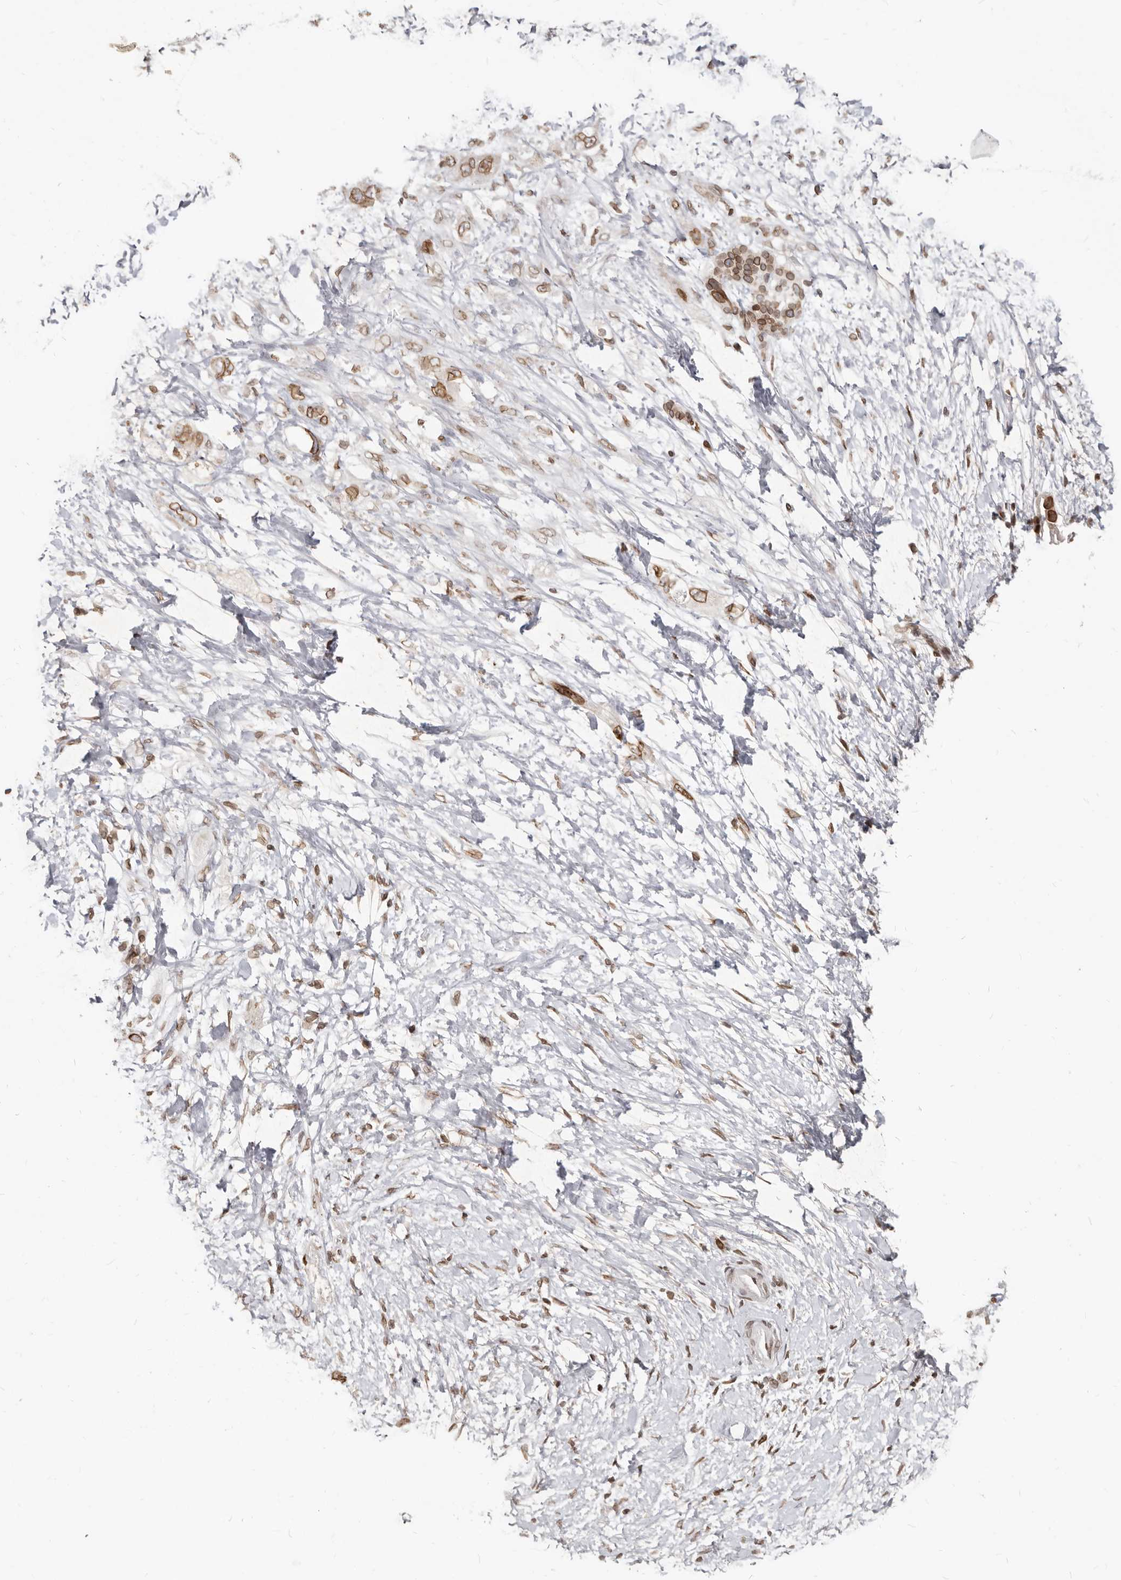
{"staining": {"intensity": "moderate", "quantity": ">75%", "location": "cytoplasmic/membranous,nuclear"}, "tissue": "pancreatic cancer", "cell_type": "Tumor cells", "image_type": "cancer", "snomed": [{"axis": "morphology", "description": "Adenocarcinoma, NOS"}, {"axis": "topography", "description": "Pancreas"}], "caption": "This histopathology image exhibits IHC staining of human adenocarcinoma (pancreatic), with medium moderate cytoplasmic/membranous and nuclear expression in approximately >75% of tumor cells.", "gene": "NUP153", "patient": {"sex": "female", "age": 56}}